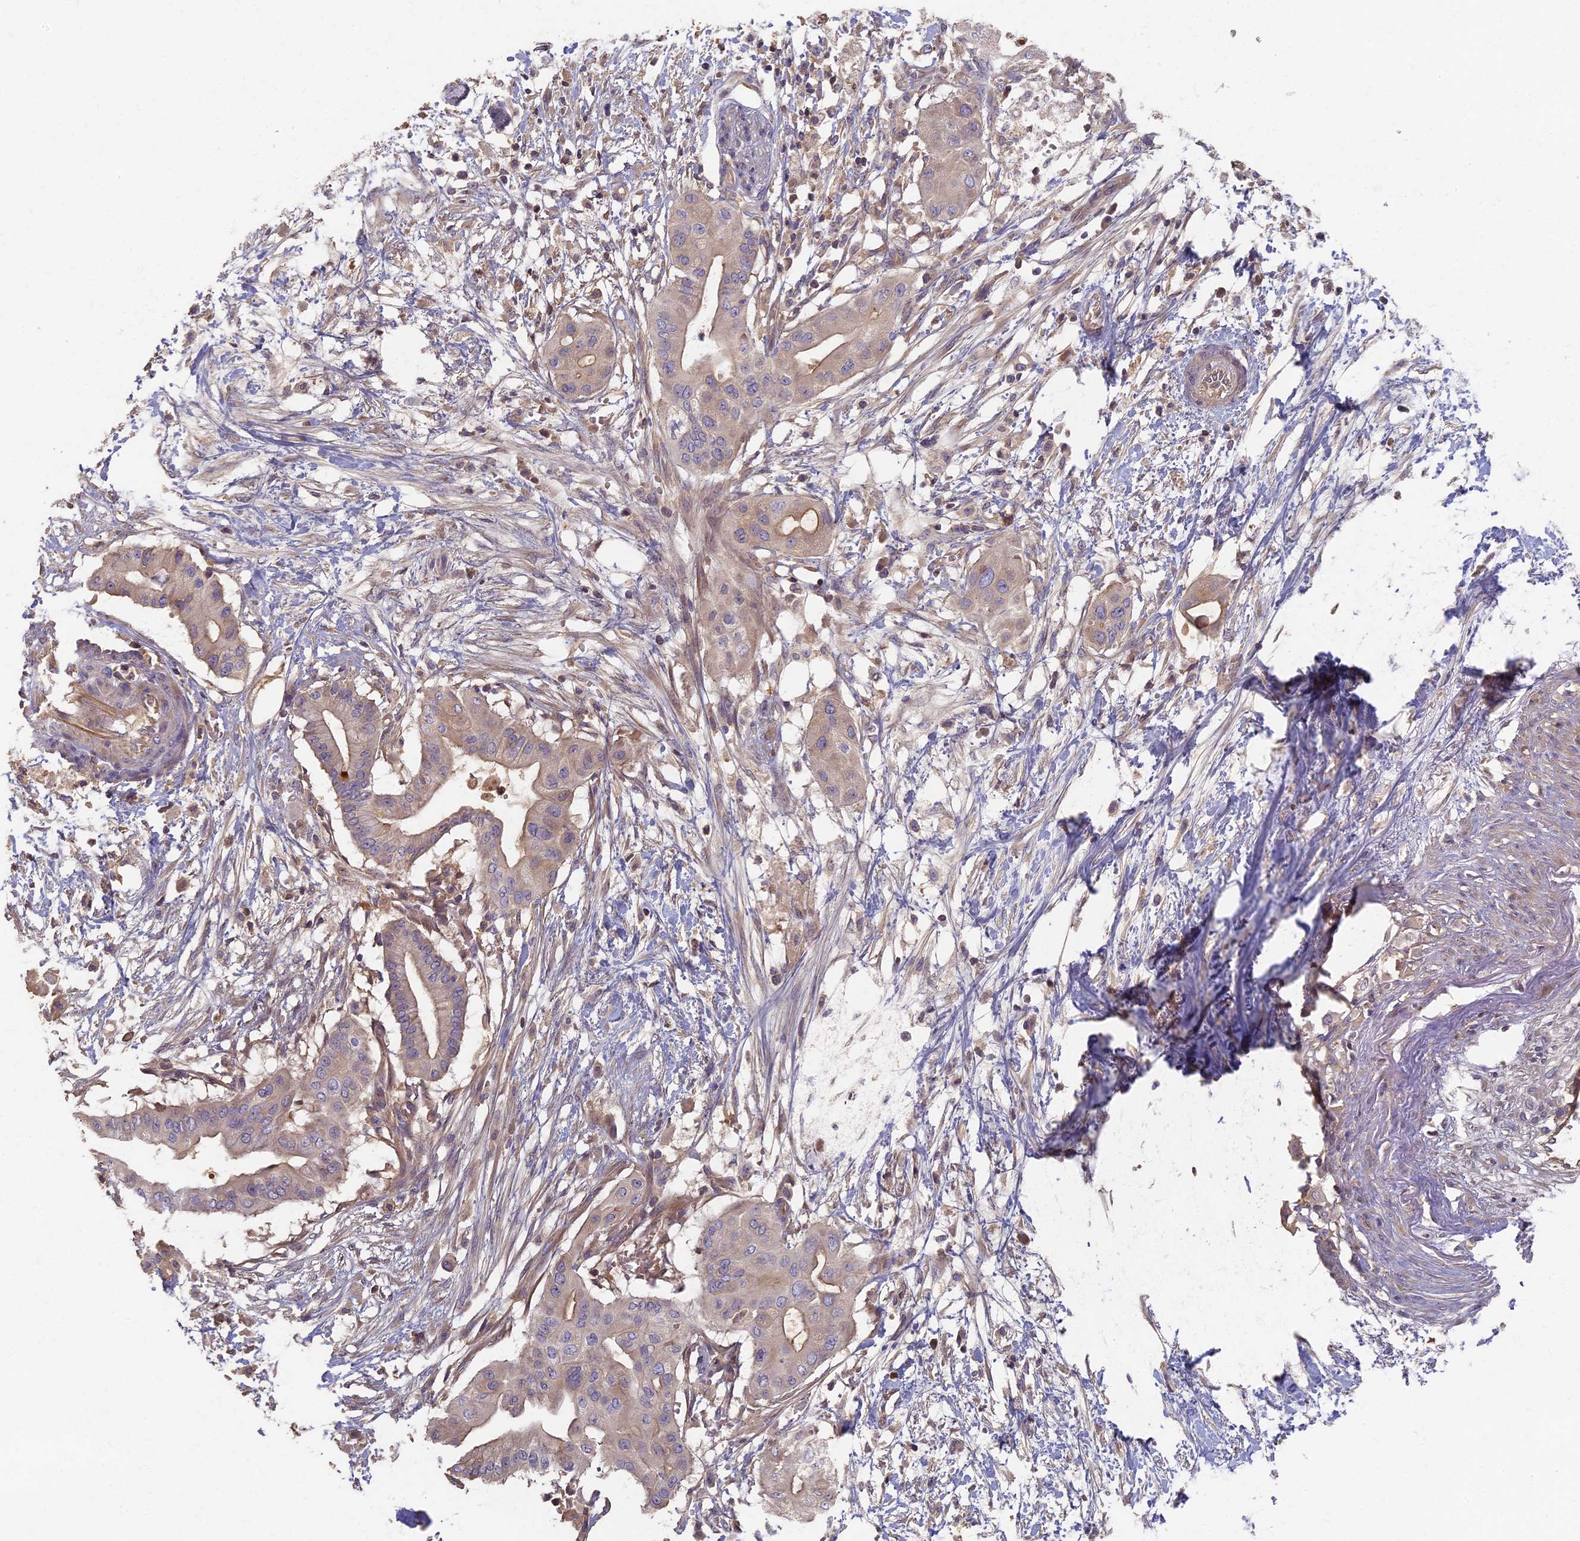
{"staining": {"intensity": "weak", "quantity": "25%-75%", "location": "cytoplasmic/membranous"}, "tissue": "pancreatic cancer", "cell_type": "Tumor cells", "image_type": "cancer", "snomed": [{"axis": "morphology", "description": "Adenocarcinoma, NOS"}, {"axis": "topography", "description": "Pancreas"}], "caption": "Tumor cells exhibit low levels of weak cytoplasmic/membranous positivity in about 25%-75% of cells in pancreatic adenocarcinoma.", "gene": "AP4E1", "patient": {"sex": "male", "age": 68}}